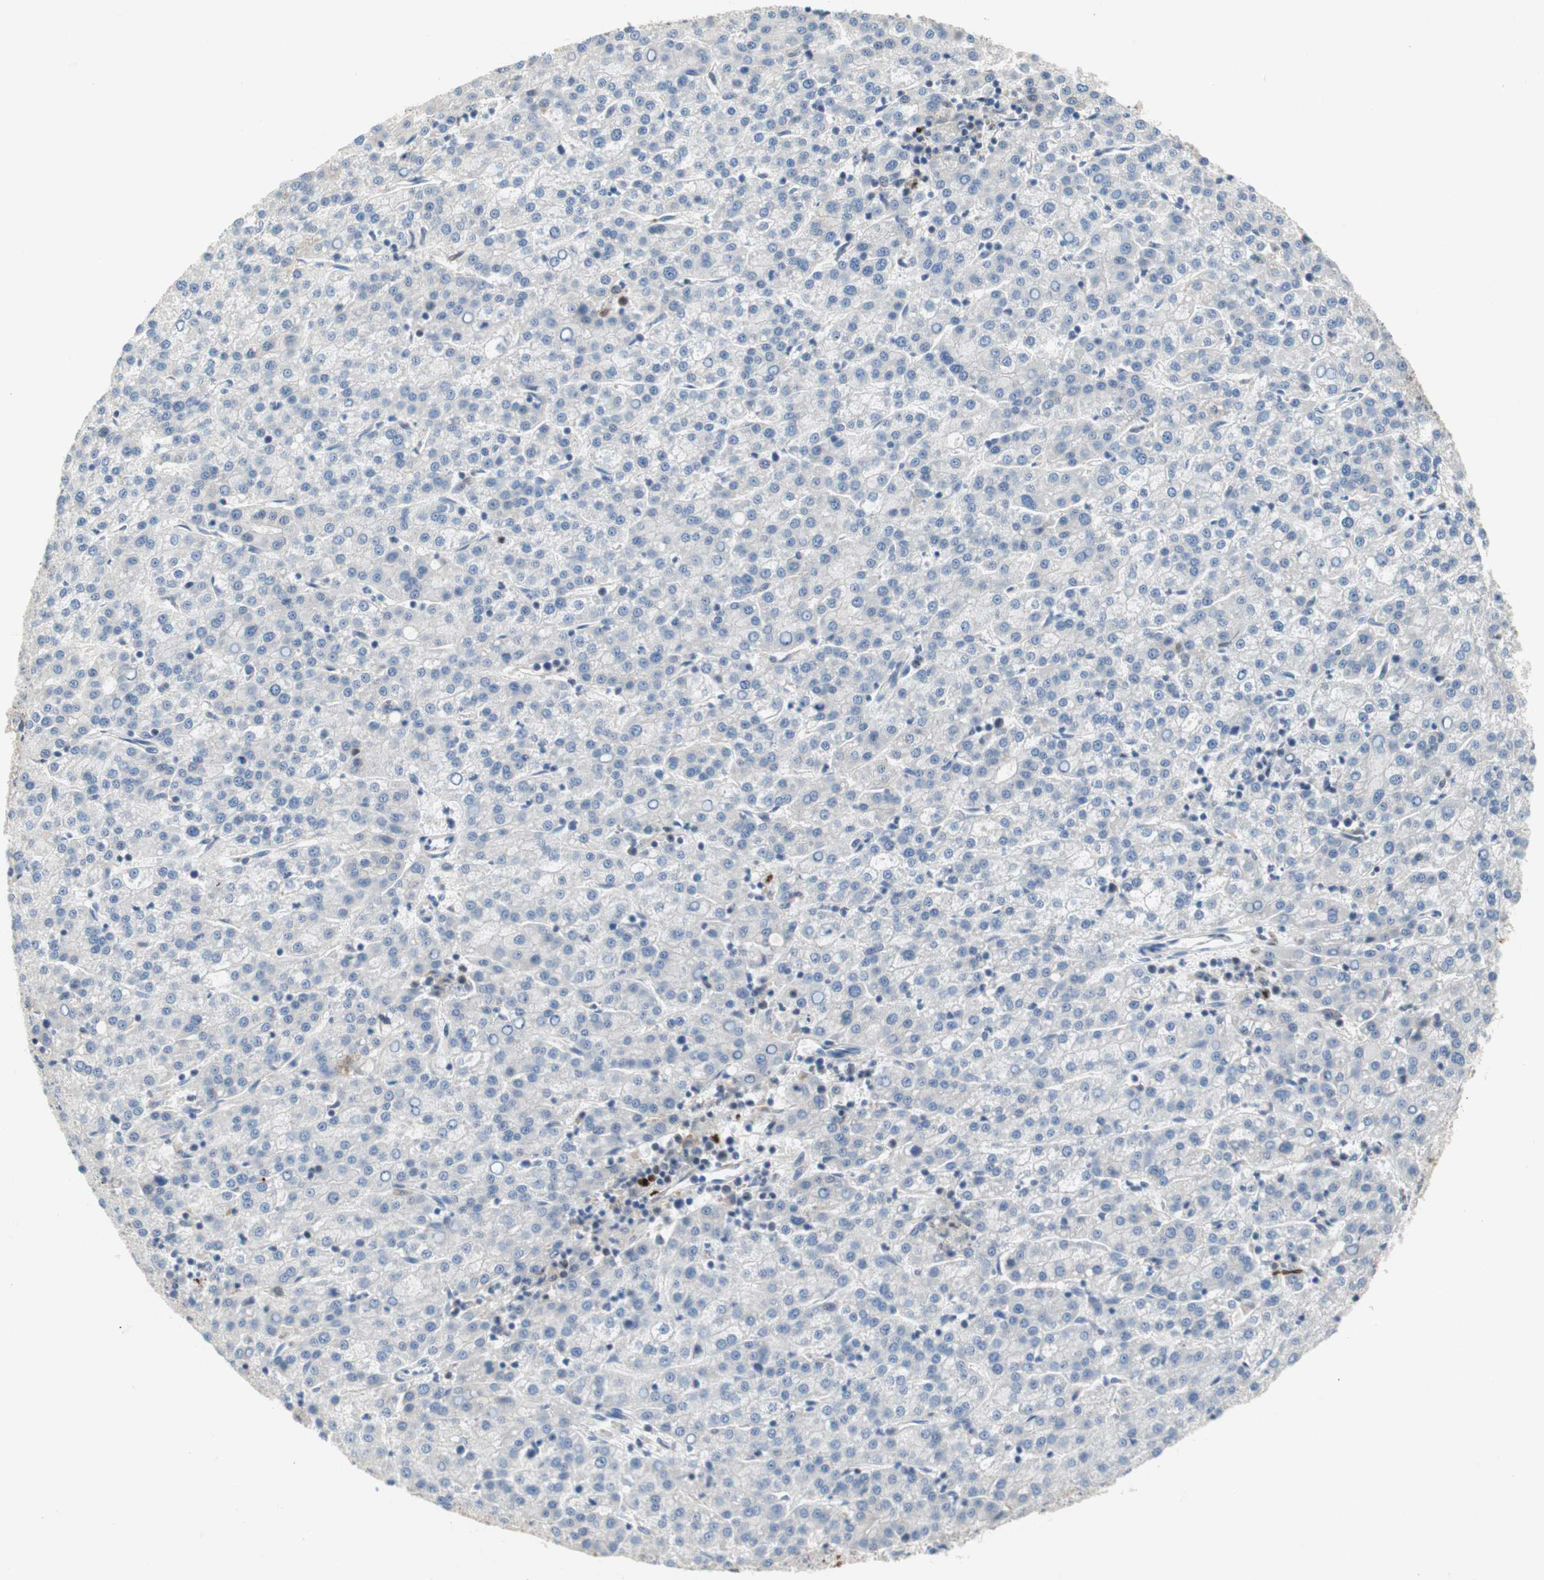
{"staining": {"intensity": "negative", "quantity": "none", "location": "none"}, "tissue": "liver cancer", "cell_type": "Tumor cells", "image_type": "cancer", "snomed": [{"axis": "morphology", "description": "Carcinoma, Hepatocellular, NOS"}, {"axis": "topography", "description": "Liver"}], "caption": "Human hepatocellular carcinoma (liver) stained for a protein using immunohistochemistry exhibits no expression in tumor cells.", "gene": "RELB", "patient": {"sex": "female", "age": 58}}